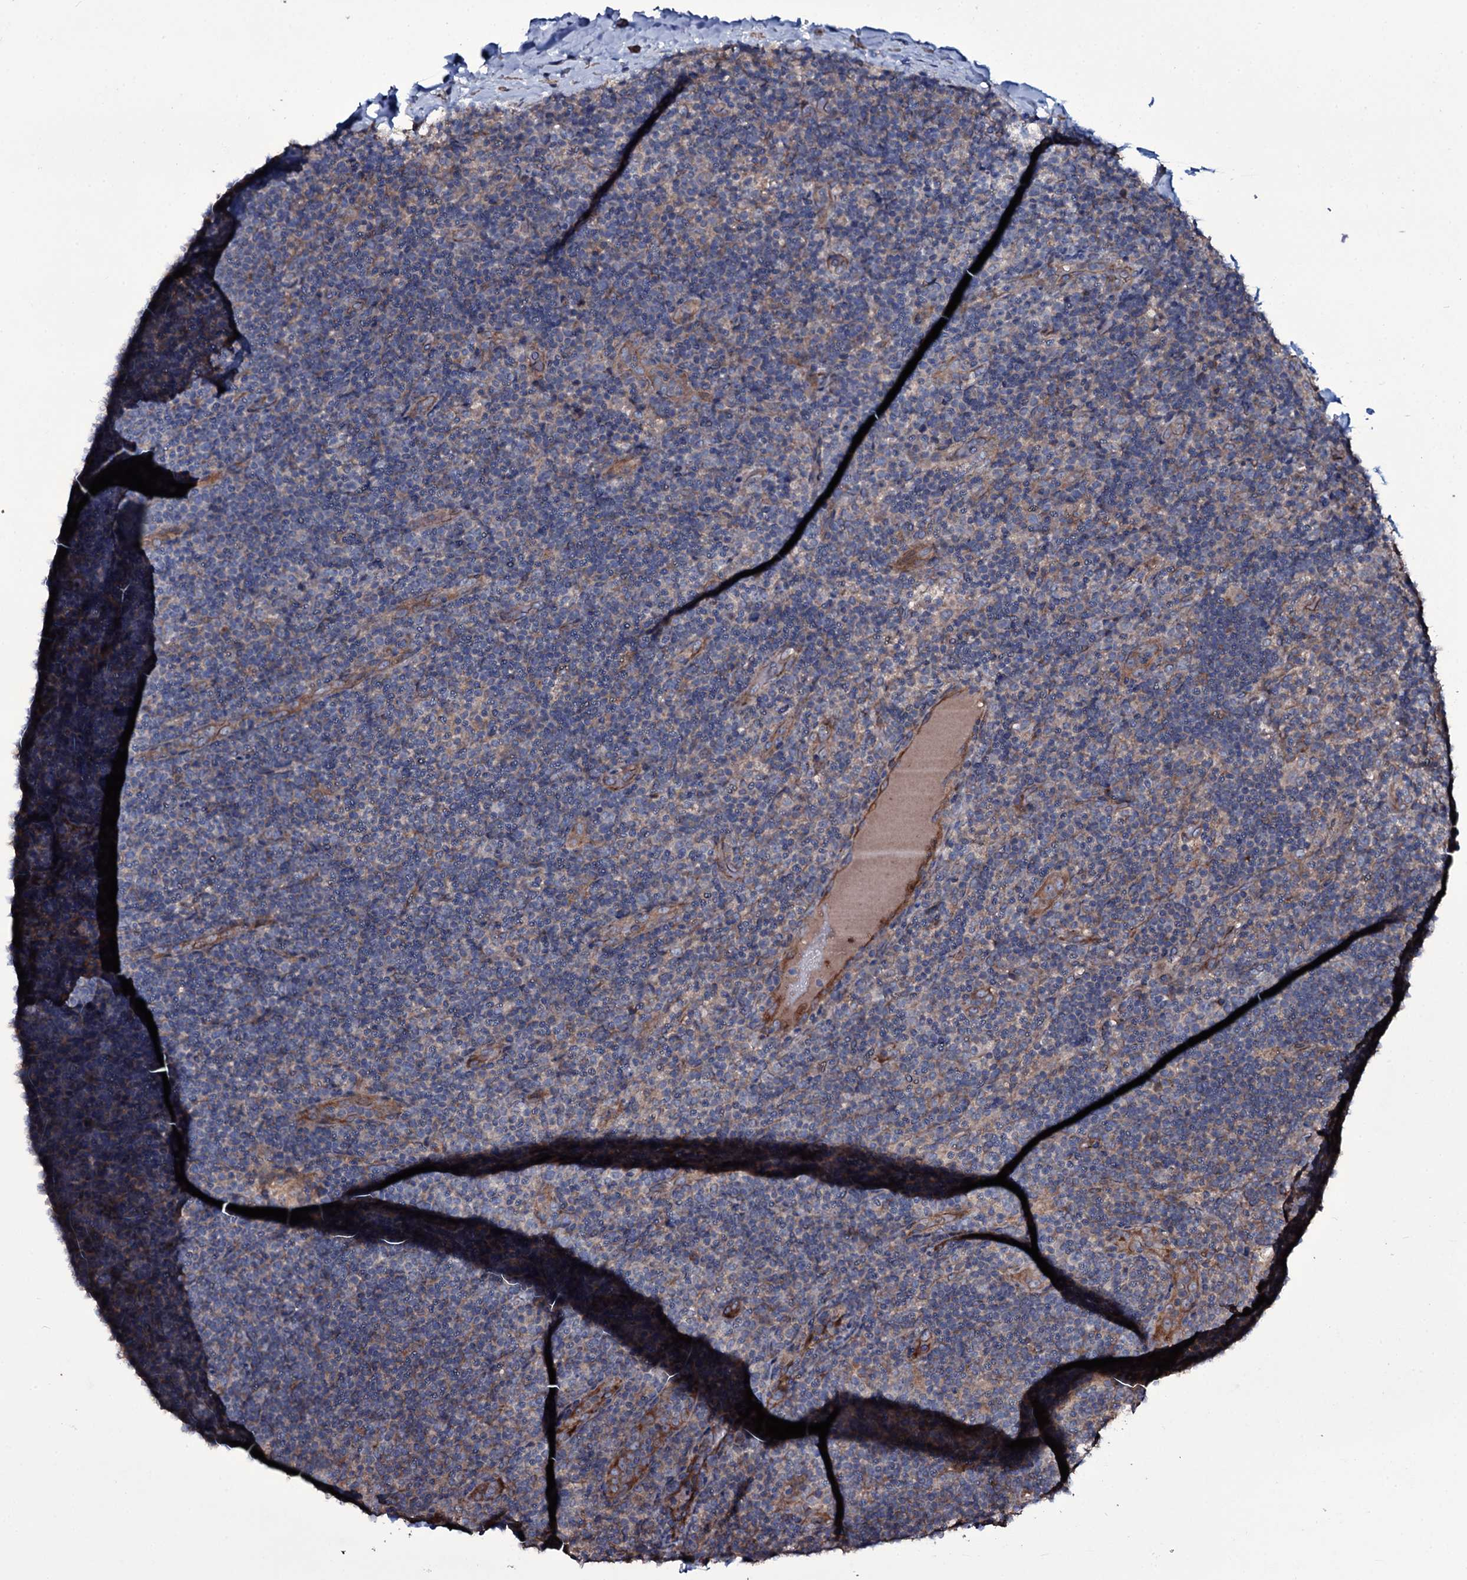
{"staining": {"intensity": "negative", "quantity": "none", "location": "none"}, "tissue": "lymphoma", "cell_type": "Tumor cells", "image_type": "cancer", "snomed": [{"axis": "morphology", "description": "Hodgkin's disease, NOS"}, {"axis": "topography", "description": "Lymph node"}], "caption": "DAB (3,3'-diaminobenzidine) immunohistochemical staining of human lymphoma exhibits no significant expression in tumor cells. (DAB (3,3'-diaminobenzidine) immunohistochemistry (IHC) visualized using brightfield microscopy, high magnification).", "gene": "WIPF3", "patient": {"sex": "female", "age": 57}}